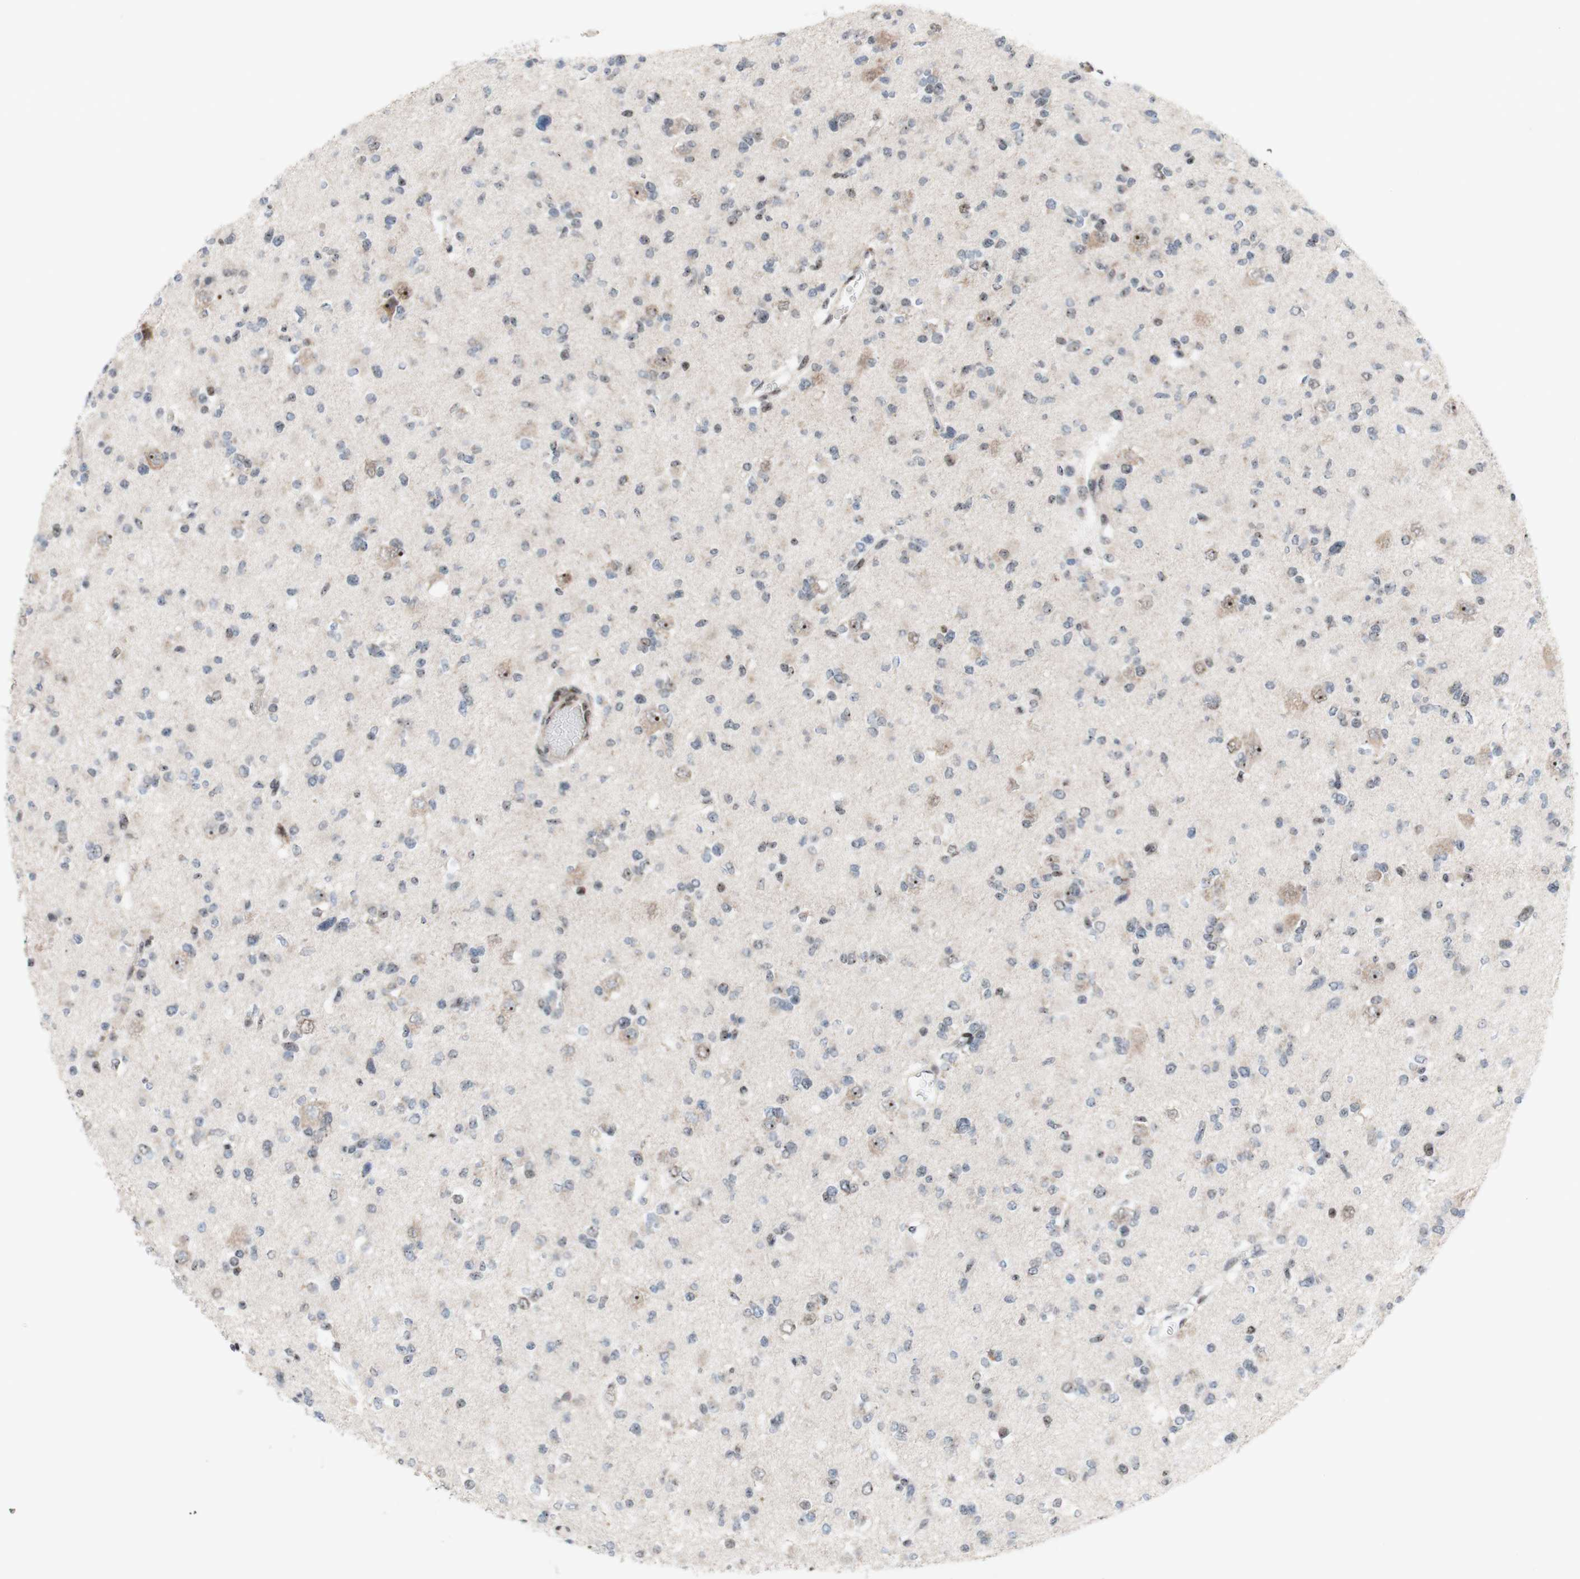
{"staining": {"intensity": "weak", "quantity": "25%-75%", "location": "nuclear"}, "tissue": "glioma", "cell_type": "Tumor cells", "image_type": "cancer", "snomed": [{"axis": "morphology", "description": "Glioma, malignant, Low grade"}, {"axis": "topography", "description": "Brain"}], "caption": "Protein analysis of malignant low-grade glioma tissue shows weak nuclear expression in about 25%-75% of tumor cells.", "gene": "POLR1A", "patient": {"sex": "female", "age": 22}}